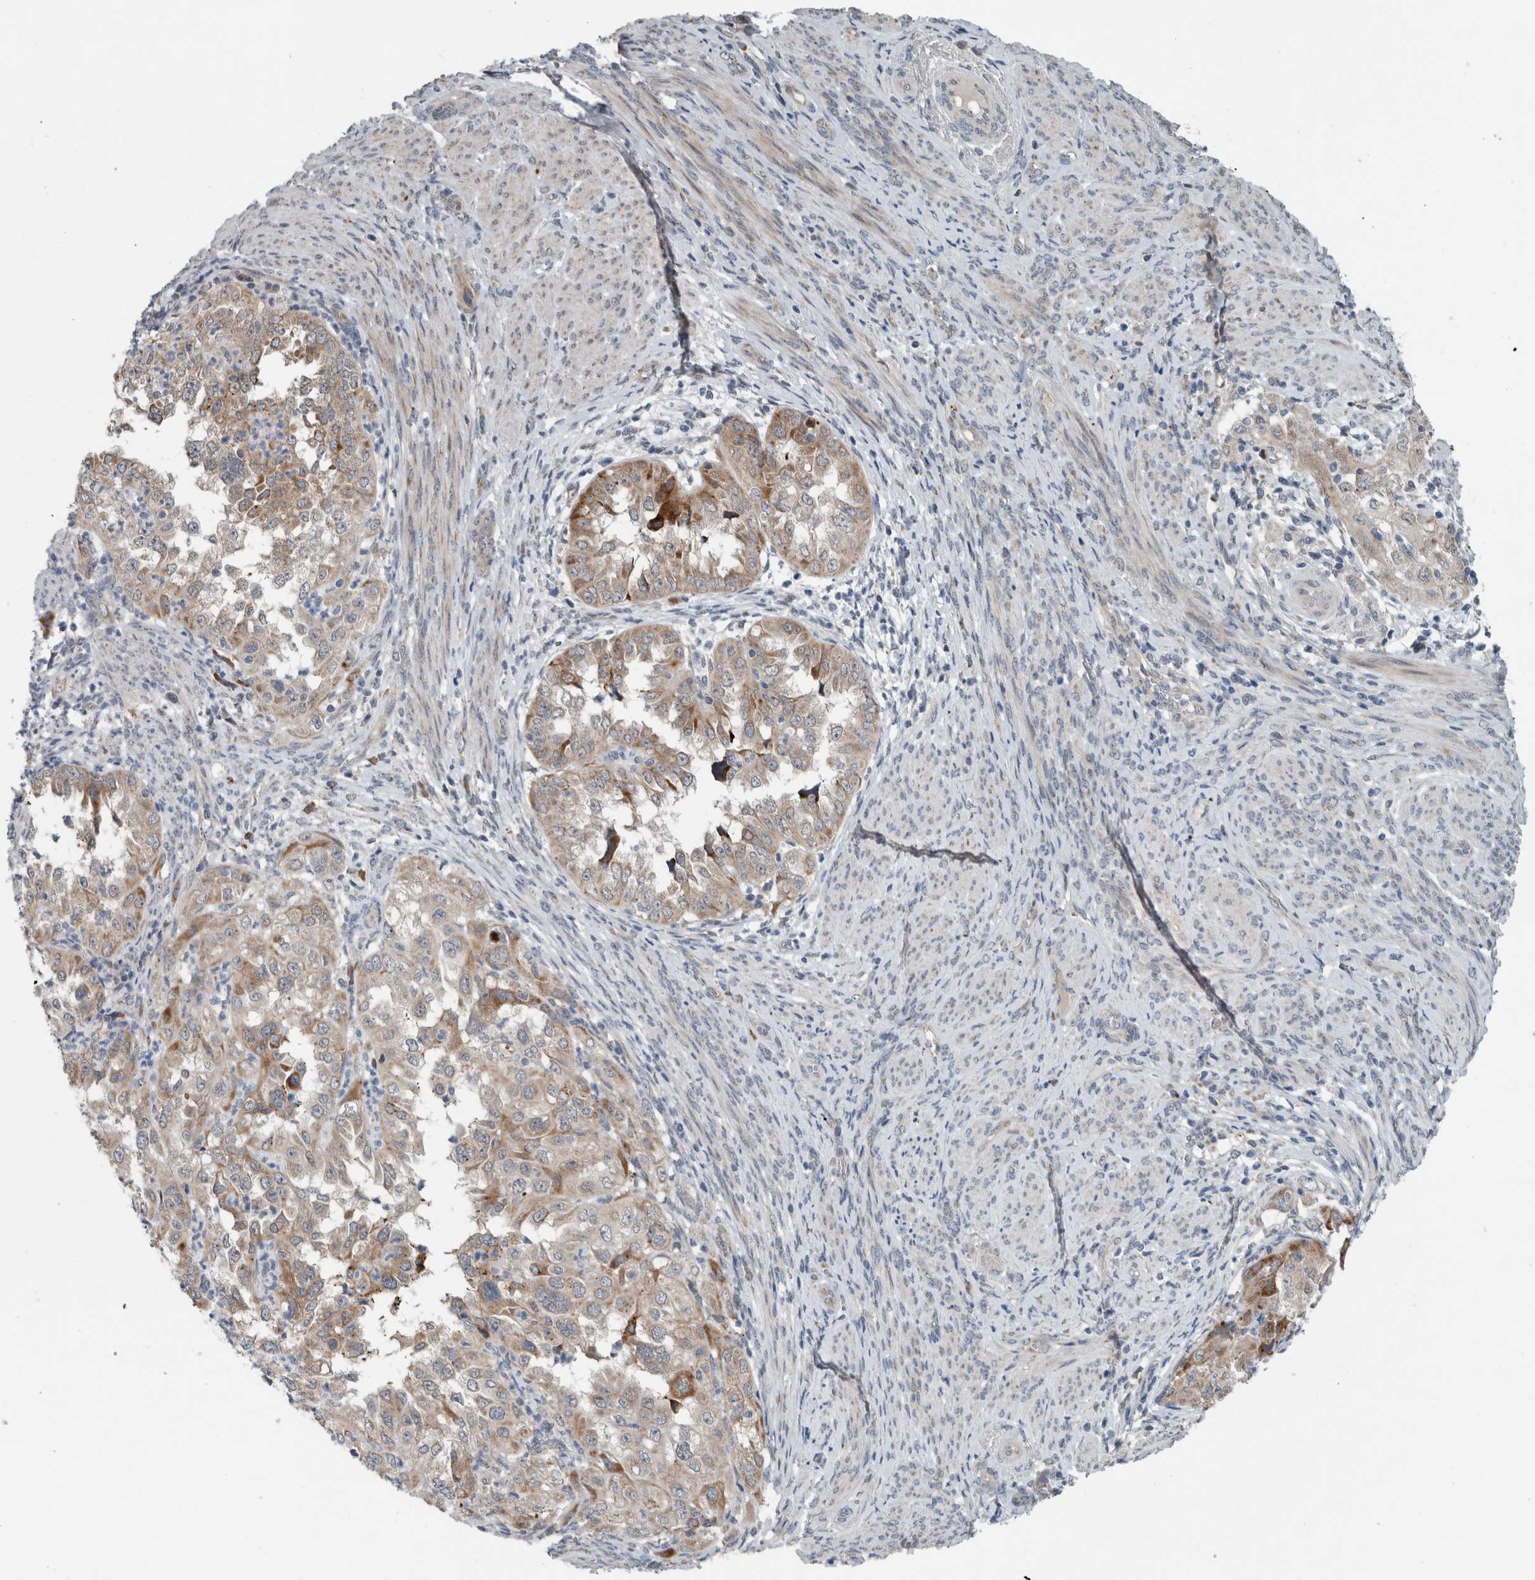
{"staining": {"intensity": "moderate", "quantity": "25%-75%", "location": "cytoplasmic/membranous"}, "tissue": "endometrial cancer", "cell_type": "Tumor cells", "image_type": "cancer", "snomed": [{"axis": "morphology", "description": "Adenocarcinoma, NOS"}, {"axis": "topography", "description": "Endometrium"}], "caption": "This is a photomicrograph of immunohistochemistry (IHC) staining of endometrial cancer (adenocarcinoma), which shows moderate staining in the cytoplasmic/membranous of tumor cells.", "gene": "GBA2", "patient": {"sex": "female", "age": 85}}